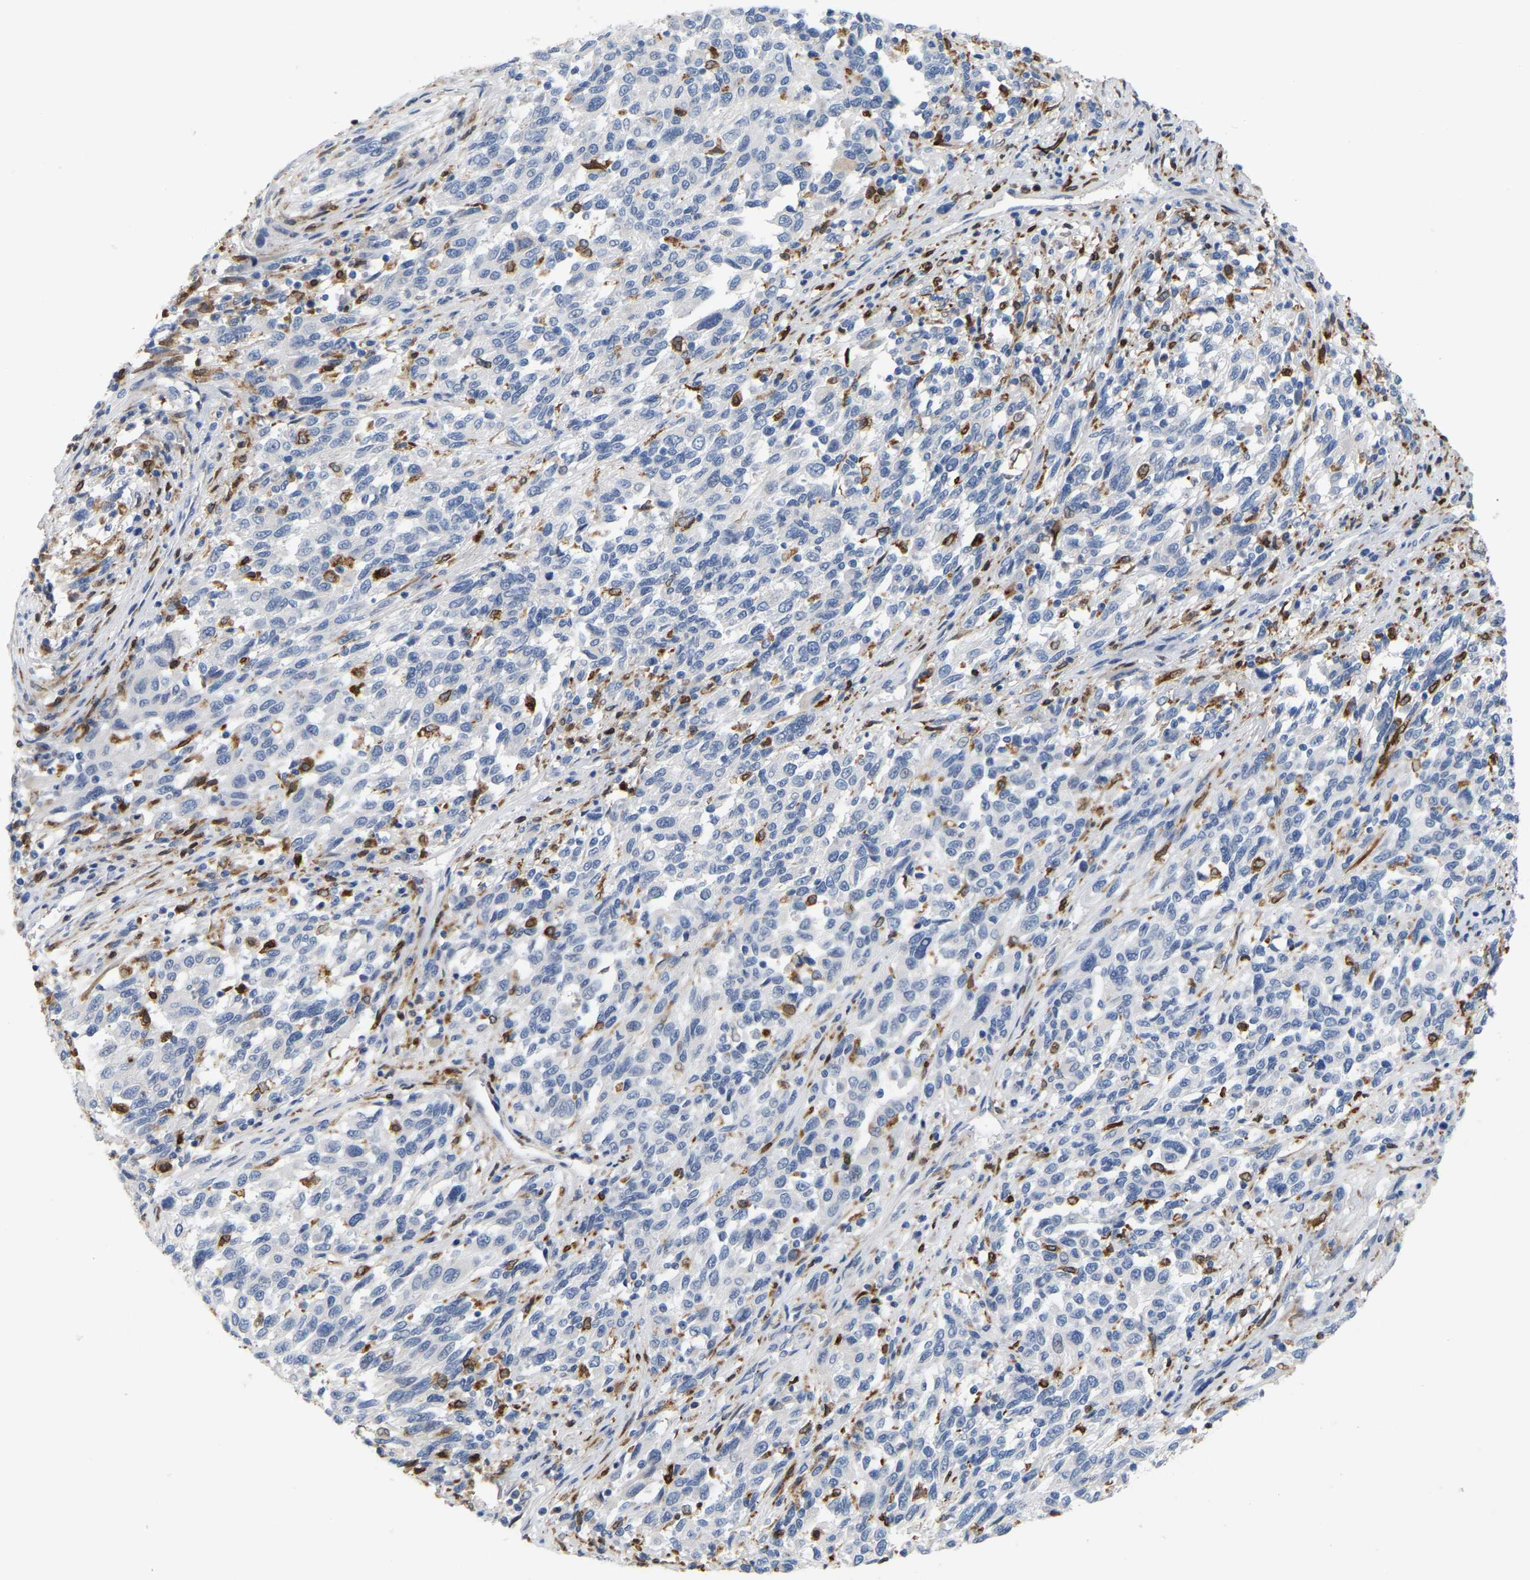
{"staining": {"intensity": "negative", "quantity": "none", "location": "none"}, "tissue": "melanoma", "cell_type": "Tumor cells", "image_type": "cancer", "snomed": [{"axis": "morphology", "description": "Malignant melanoma, Metastatic site"}, {"axis": "topography", "description": "Lymph node"}], "caption": "Malignant melanoma (metastatic site) stained for a protein using IHC reveals no staining tumor cells.", "gene": "PTGS1", "patient": {"sex": "male", "age": 61}}